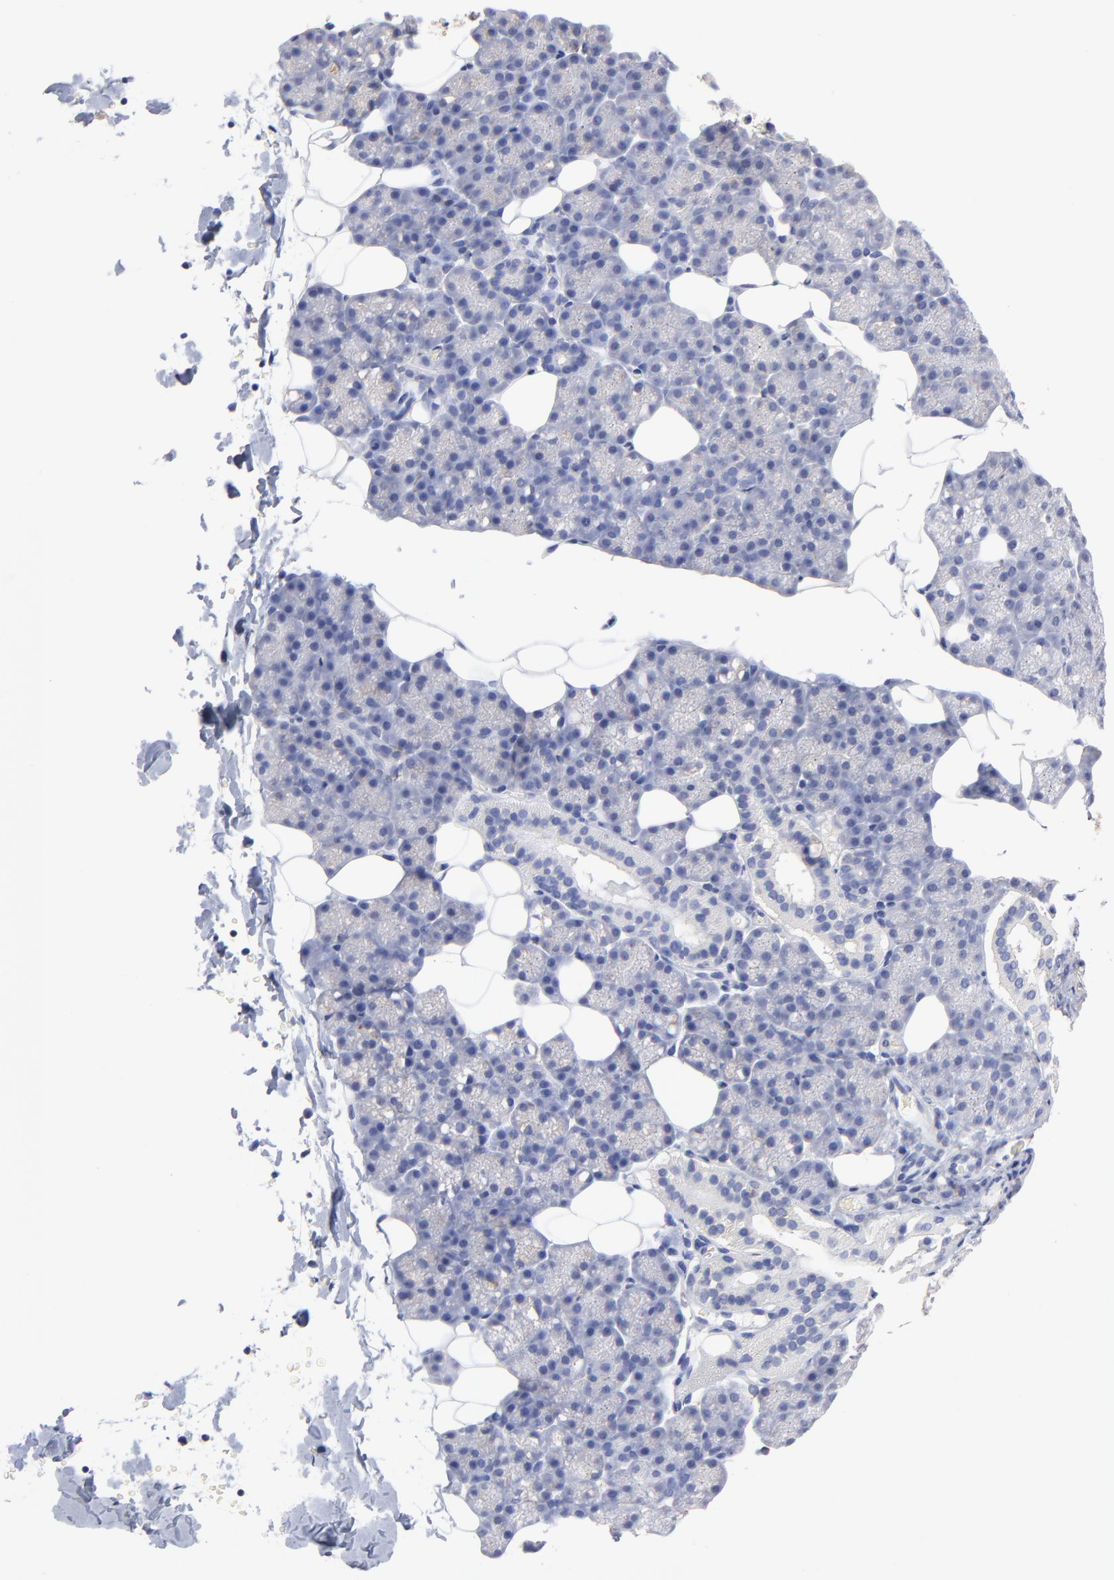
{"staining": {"intensity": "negative", "quantity": "none", "location": "none"}, "tissue": "salivary gland", "cell_type": "Glandular cells", "image_type": "normal", "snomed": [{"axis": "morphology", "description": "Normal tissue, NOS"}, {"axis": "topography", "description": "Lymph node"}, {"axis": "topography", "description": "Salivary gland"}], "caption": "Image shows no protein expression in glandular cells of benign salivary gland. The staining was performed using DAB to visualize the protein expression in brown, while the nuclei were stained in blue with hematoxylin (Magnification: 20x).", "gene": "ASL", "patient": {"sex": "male", "age": 8}}